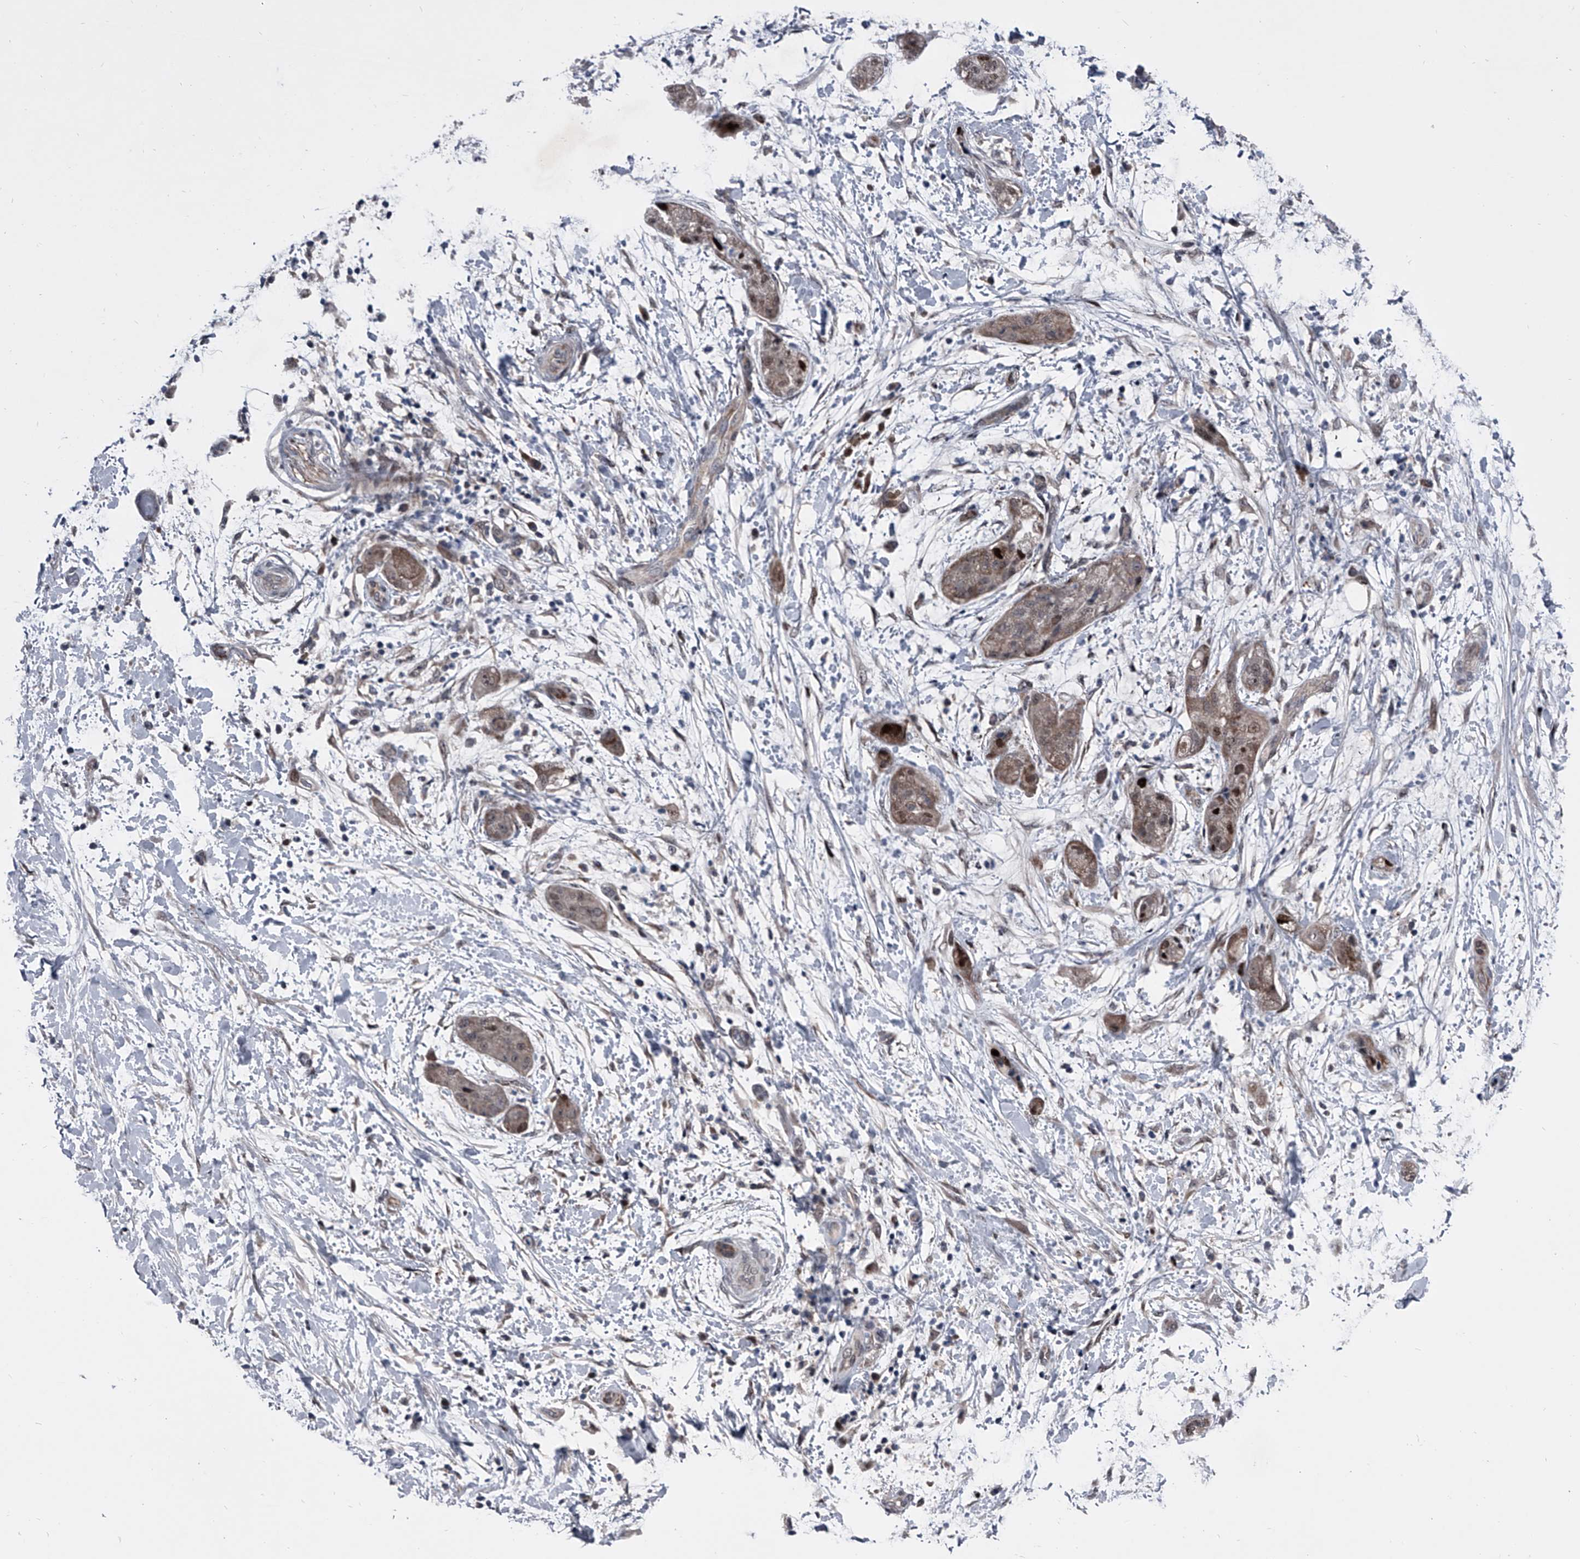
{"staining": {"intensity": "moderate", "quantity": "25%-75%", "location": "cytoplasmic/membranous"}, "tissue": "pancreatic cancer", "cell_type": "Tumor cells", "image_type": "cancer", "snomed": [{"axis": "morphology", "description": "Adenocarcinoma, NOS"}, {"axis": "topography", "description": "Pancreas"}], "caption": "There is medium levels of moderate cytoplasmic/membranous staining in tumor cells of adenocarcinoma (pancreatic), as demonstrated by immunohistochemical staining (brown color).", "gene": "ELK4", "patient": {"sex": "female", "age": 78}}